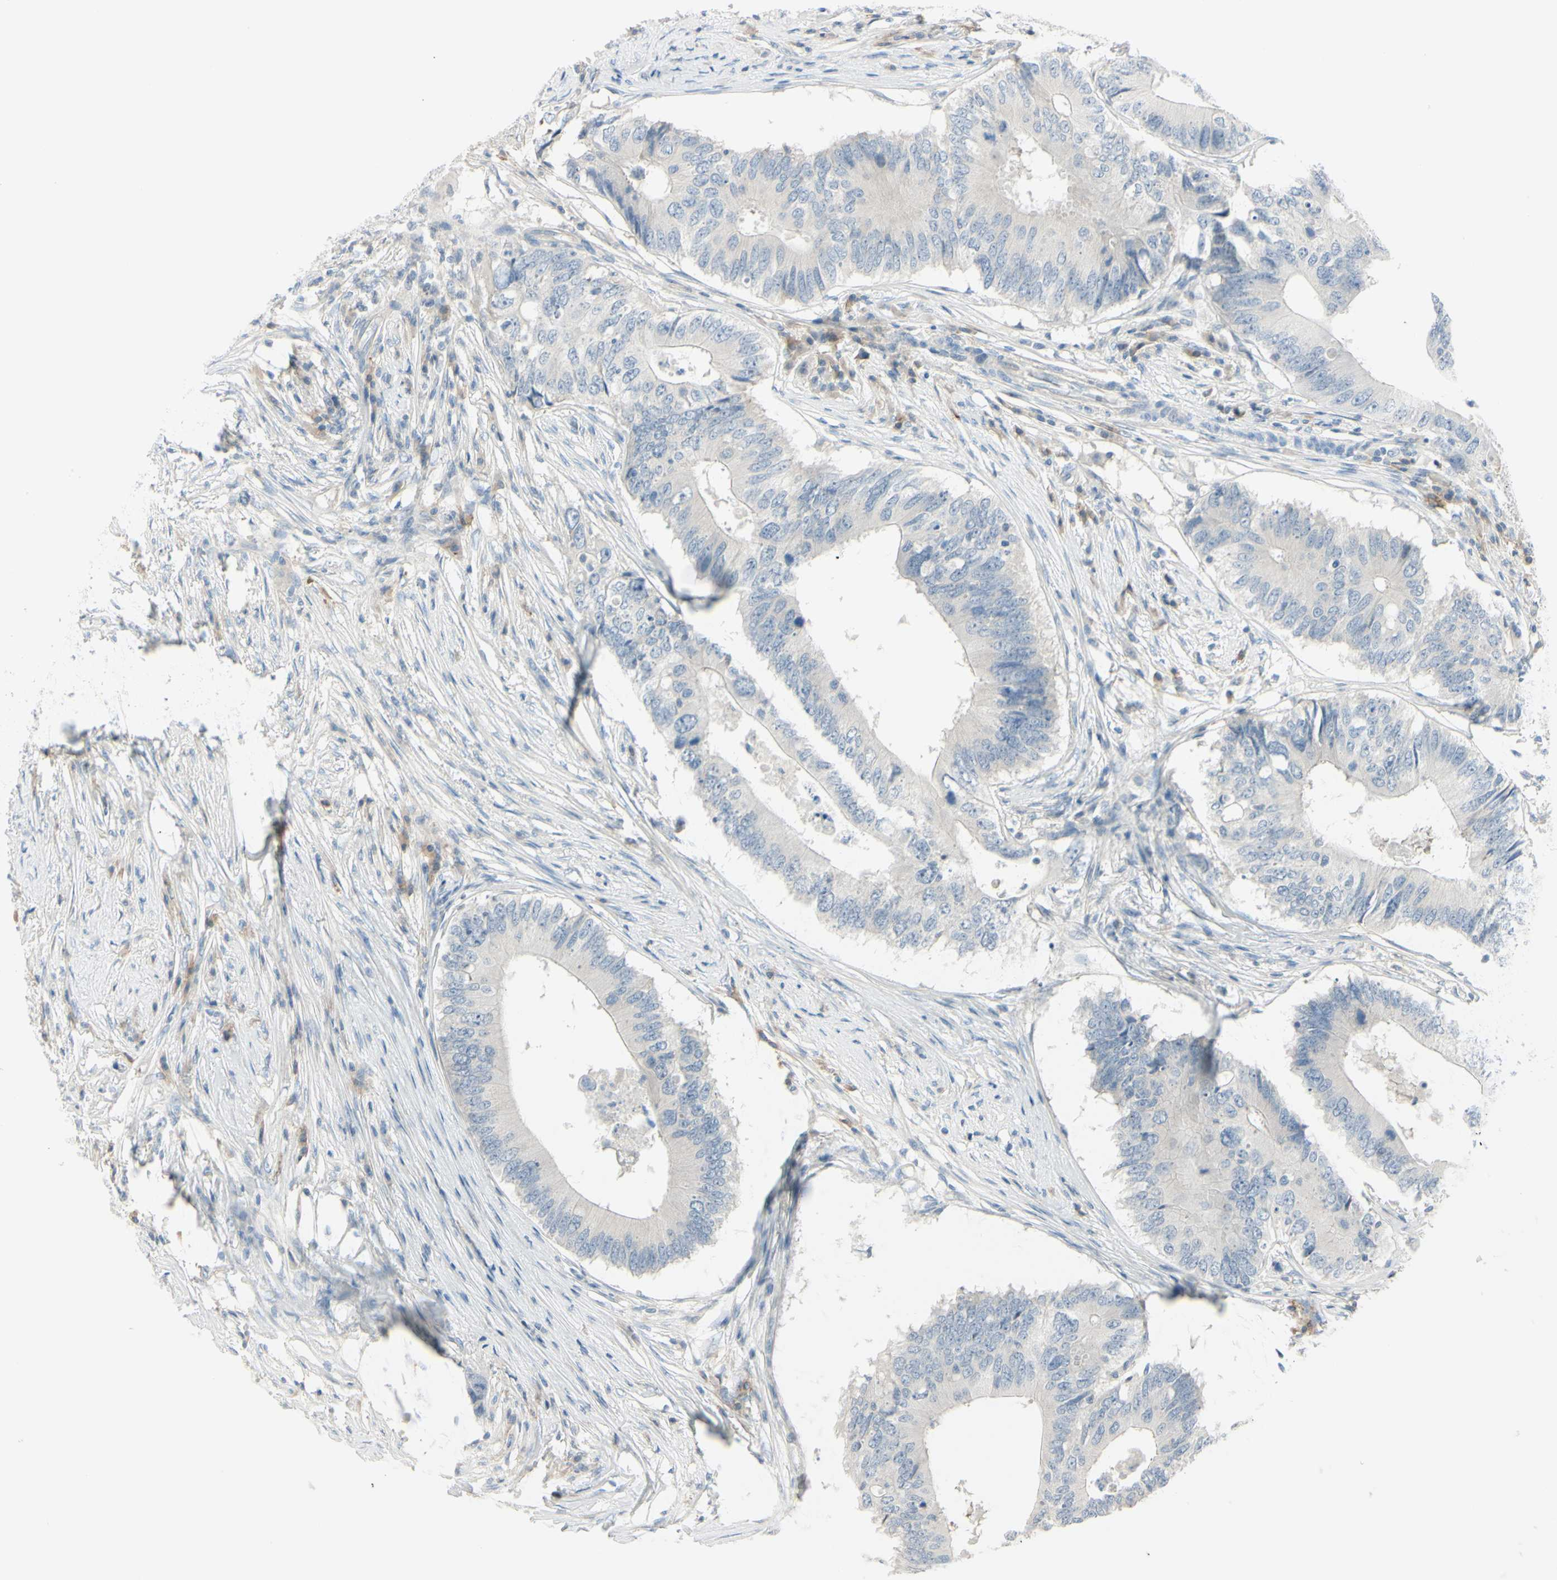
{"staining": {"intensity": "negative", "quantity": "none", "location": "none"}, "tissue": "colorectal cancer", "cell_type": "Tumor cells", "image_type": "cancer", "snomed": [{"axis": "morphology", "description": "Adenocarcinoma, NOS"}, {"axis": "topography", "description": "Colon"}], "caption": "This histopathology image is of colorectal cancer stained with immunohistochemistry to label a protein in brown with the nuclei are counter-stained blue. There is no expression in tumor cells.", "gene": "ASB9", "patient": {"sex": "male", "age": 71}}